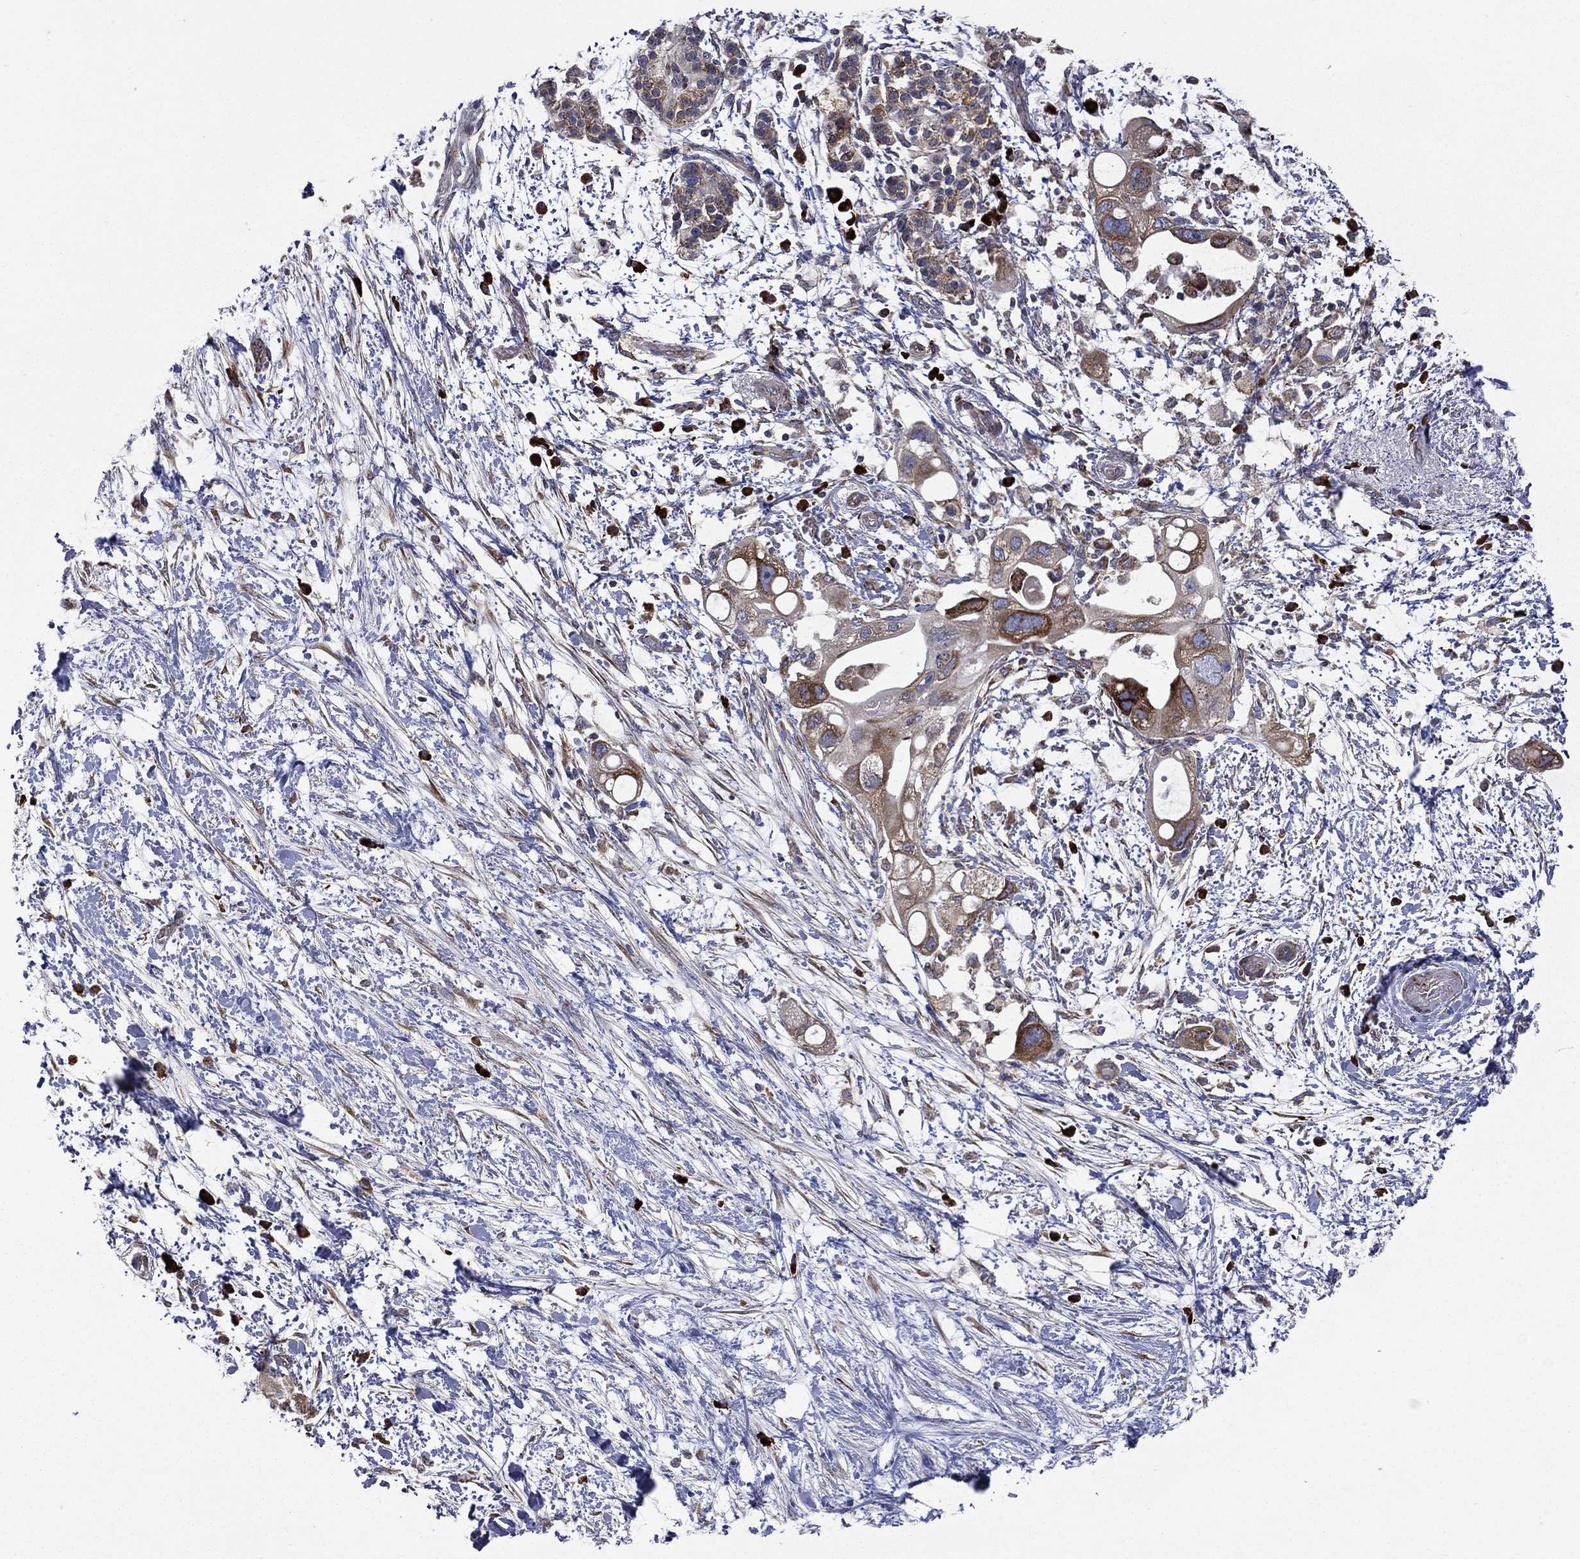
{"staining": {"intensity": "strong", "quantity": "<25%", "location": "cytoplasmic/membranous"}, "tissue": "pancreatic cancer", "cell_type": "Tumor cells", "image_type": "cancer", "snomed": [{"axis": "morphology", "description": "Adenocarcinoma, NOS"}, {"axis": "topography", "description": "Pancreas"}], "caption": "Tumor cells exhibit medium levels of strong cytoplasmic/membranous positivity in about <25% of cells in human adenocarcinoma (pancreatic).", "gene": "C20orf96", "patient": {"sex": "female", "age": 72}}